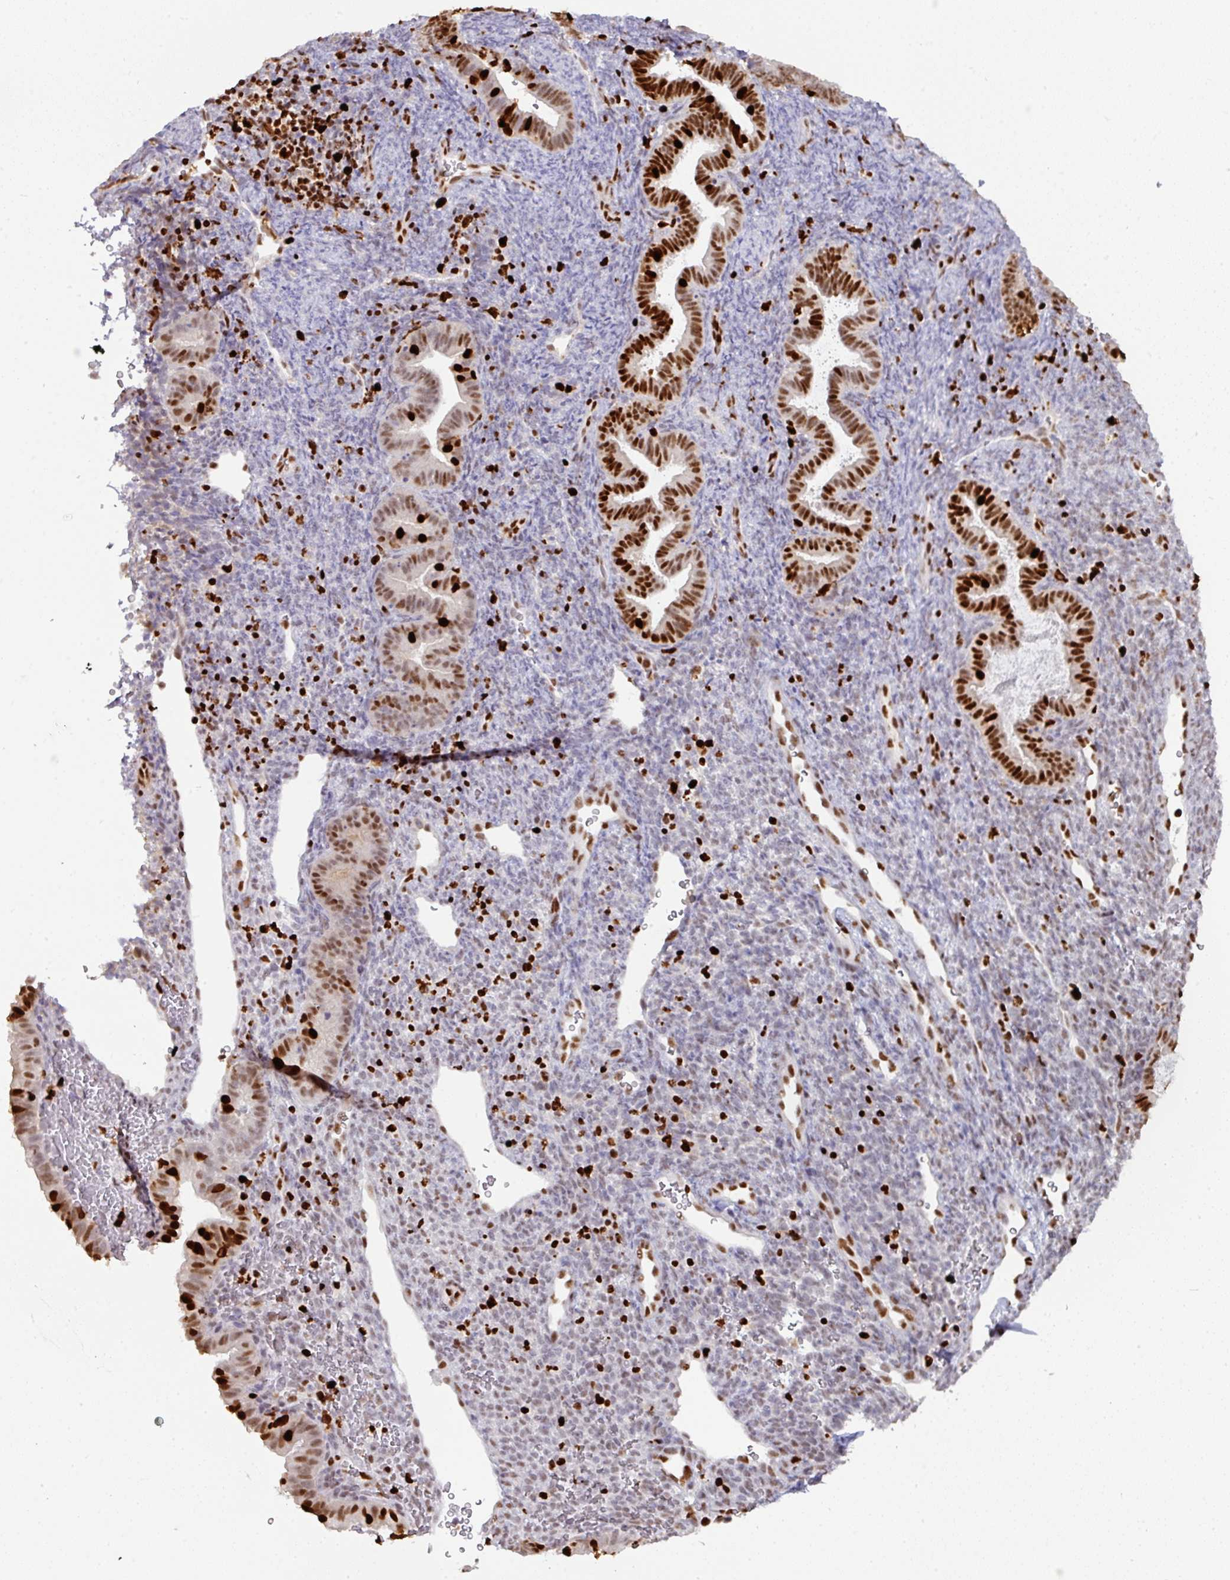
{"staining": {"intensity": "moderate", "quantity": "<25%", "location": "nuclear"}, "tissue": "endometrium", "cell_type": "Cells in endometrial stroma", "image_type": "normal", "snomed": [{"axis": "morphology", "description": "Normal tissue, NOS"}, {"axis": "topography", "description": "Endometrium"}], "caption": "Cells in endometrial stroma display moderate nuclear staining in about <25% of cells in unremarkable endometrium. (Brightfield microscopy of DAB IHC at high magnification).", "gene": "SAMHD1", "patient": {"sex": "female", "age": 34}}